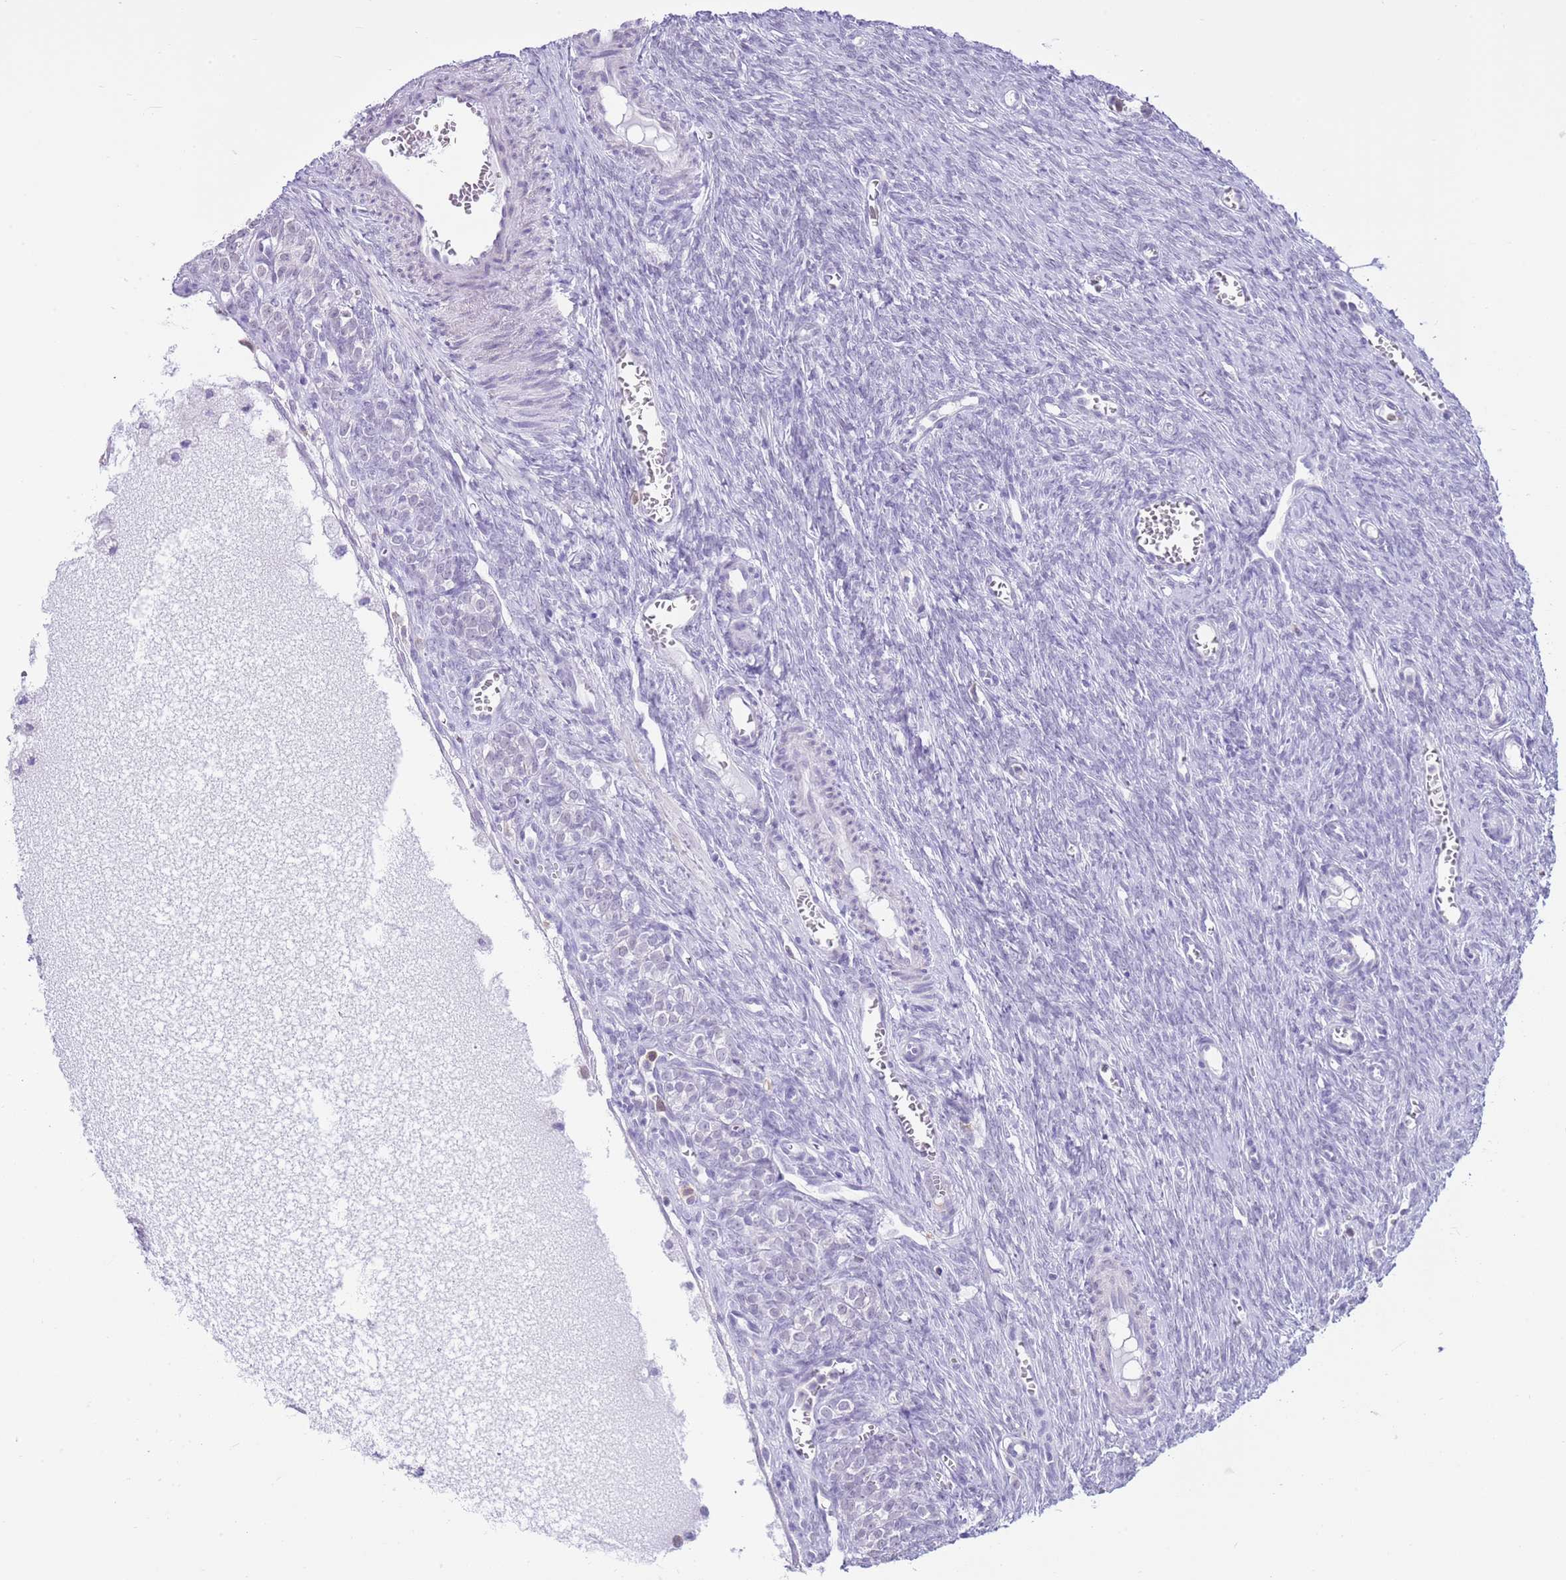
{"staining": {"intensity": "negative", "quantity": "none", "location": "none"}, "tissue": "ovary", "cell_type": "Follicle cells", "image_type": "normal", "snomed": [{"axis": "morphology", "description": "Normal tissue, NOS"}, {"axis": "topography", "description": "Ovary"}], "caption": "An image of human ovary is negative for staining in follicle cells. (Immunohistochemistry, brightfield microscopy, high magnification).", "gene": "PPP1R17", "patient": {"sex": "female", "age": 44}}